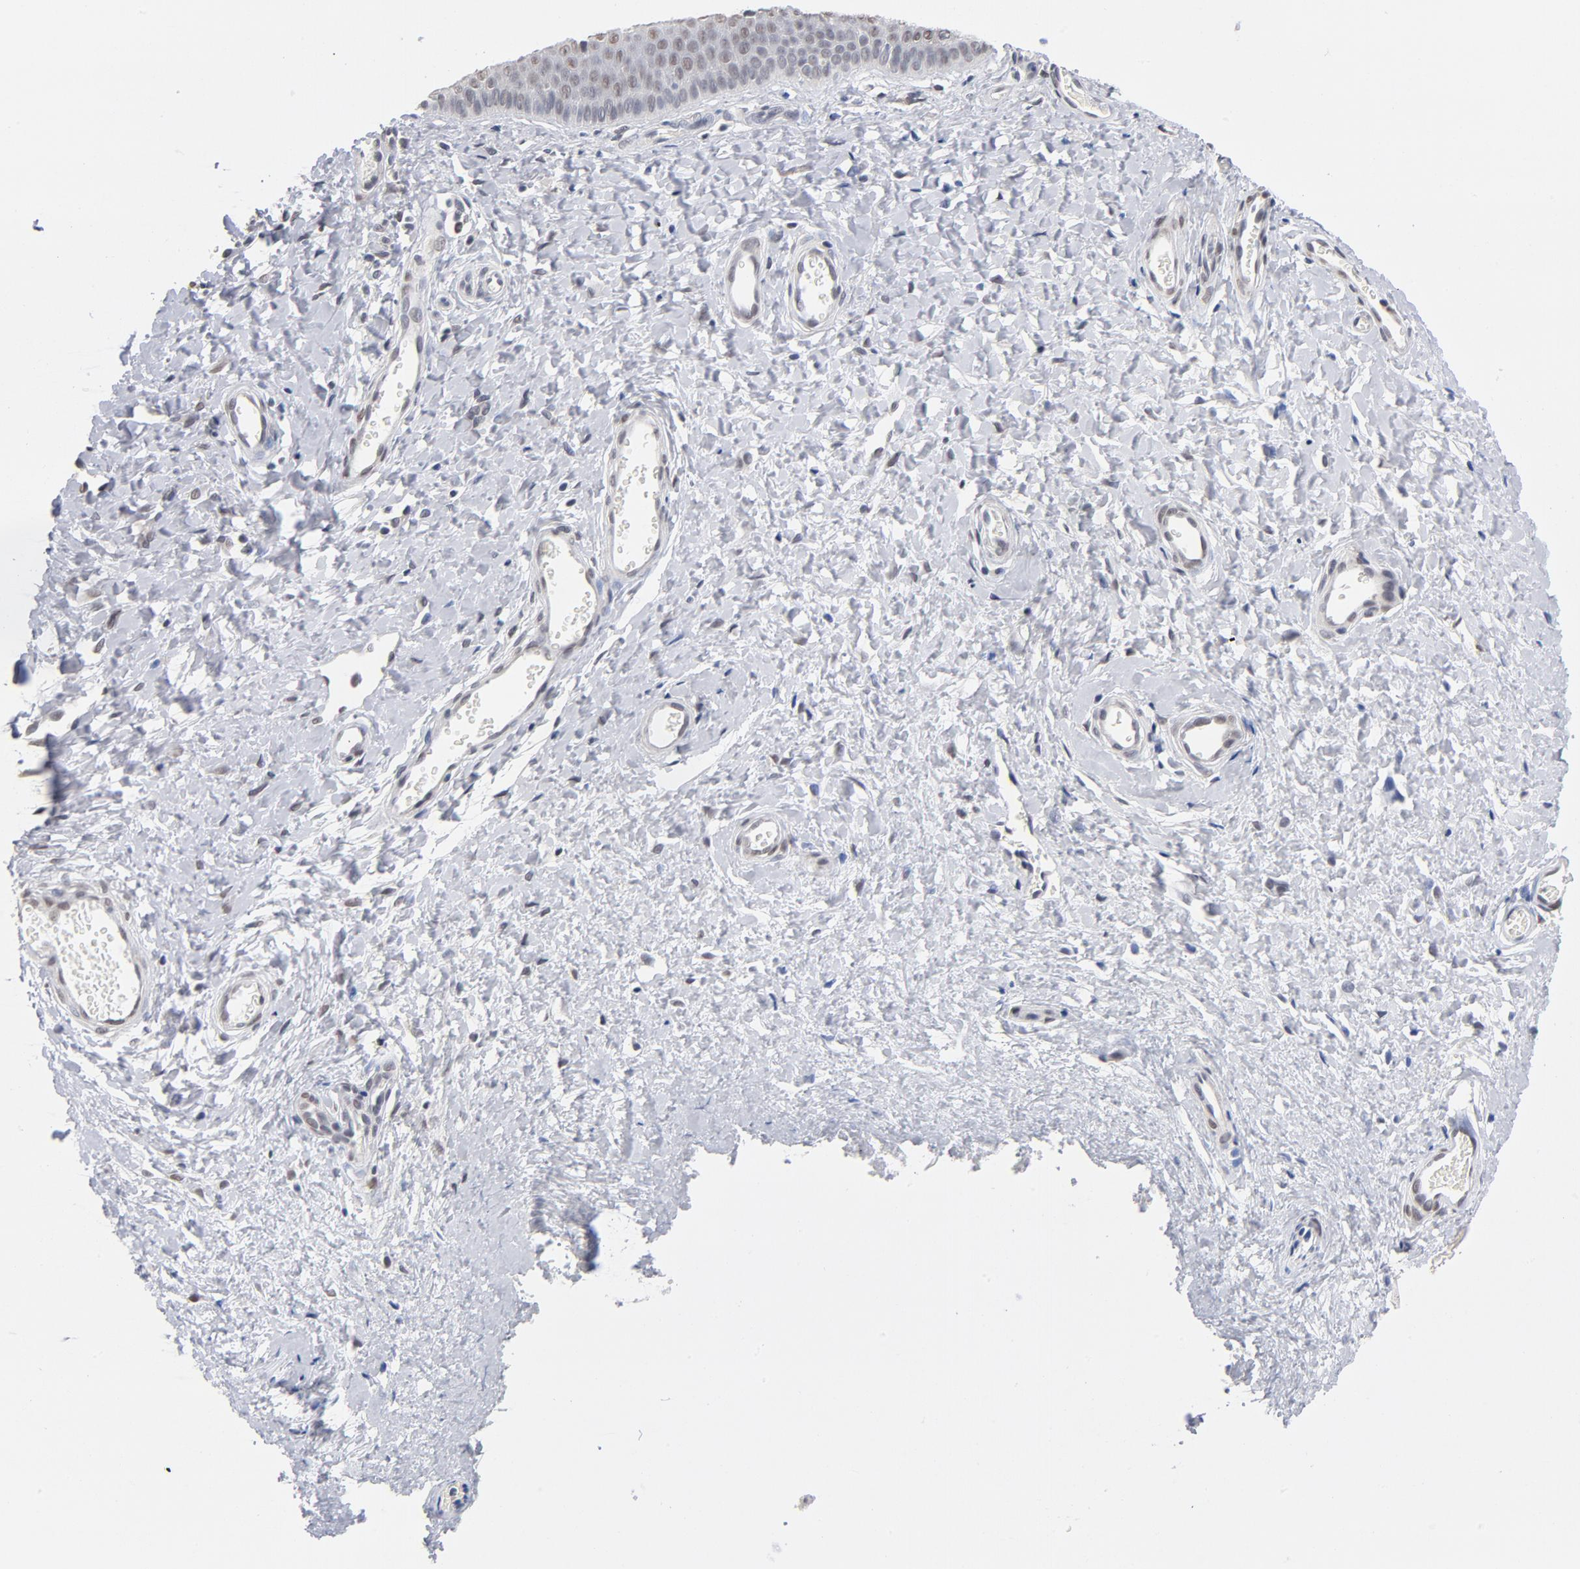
{"staining": {"intensity": "weak", "quantity": "<25%", "location": "nuclear"}, "tissue": "cervix", "cell_type": "Glandular cells", "image_type": "normal", "snomed": [{"axis": "morphology", "description": "Normal tissue, NOS"}, {"axis": "topography", "description": "Cervix"}], "caption": "Immunohistochemistry of benign cervix demonstrates no staining in glandular cells.", "gene": "RBM3", "patient": {"sex": "female", "age": 55}}